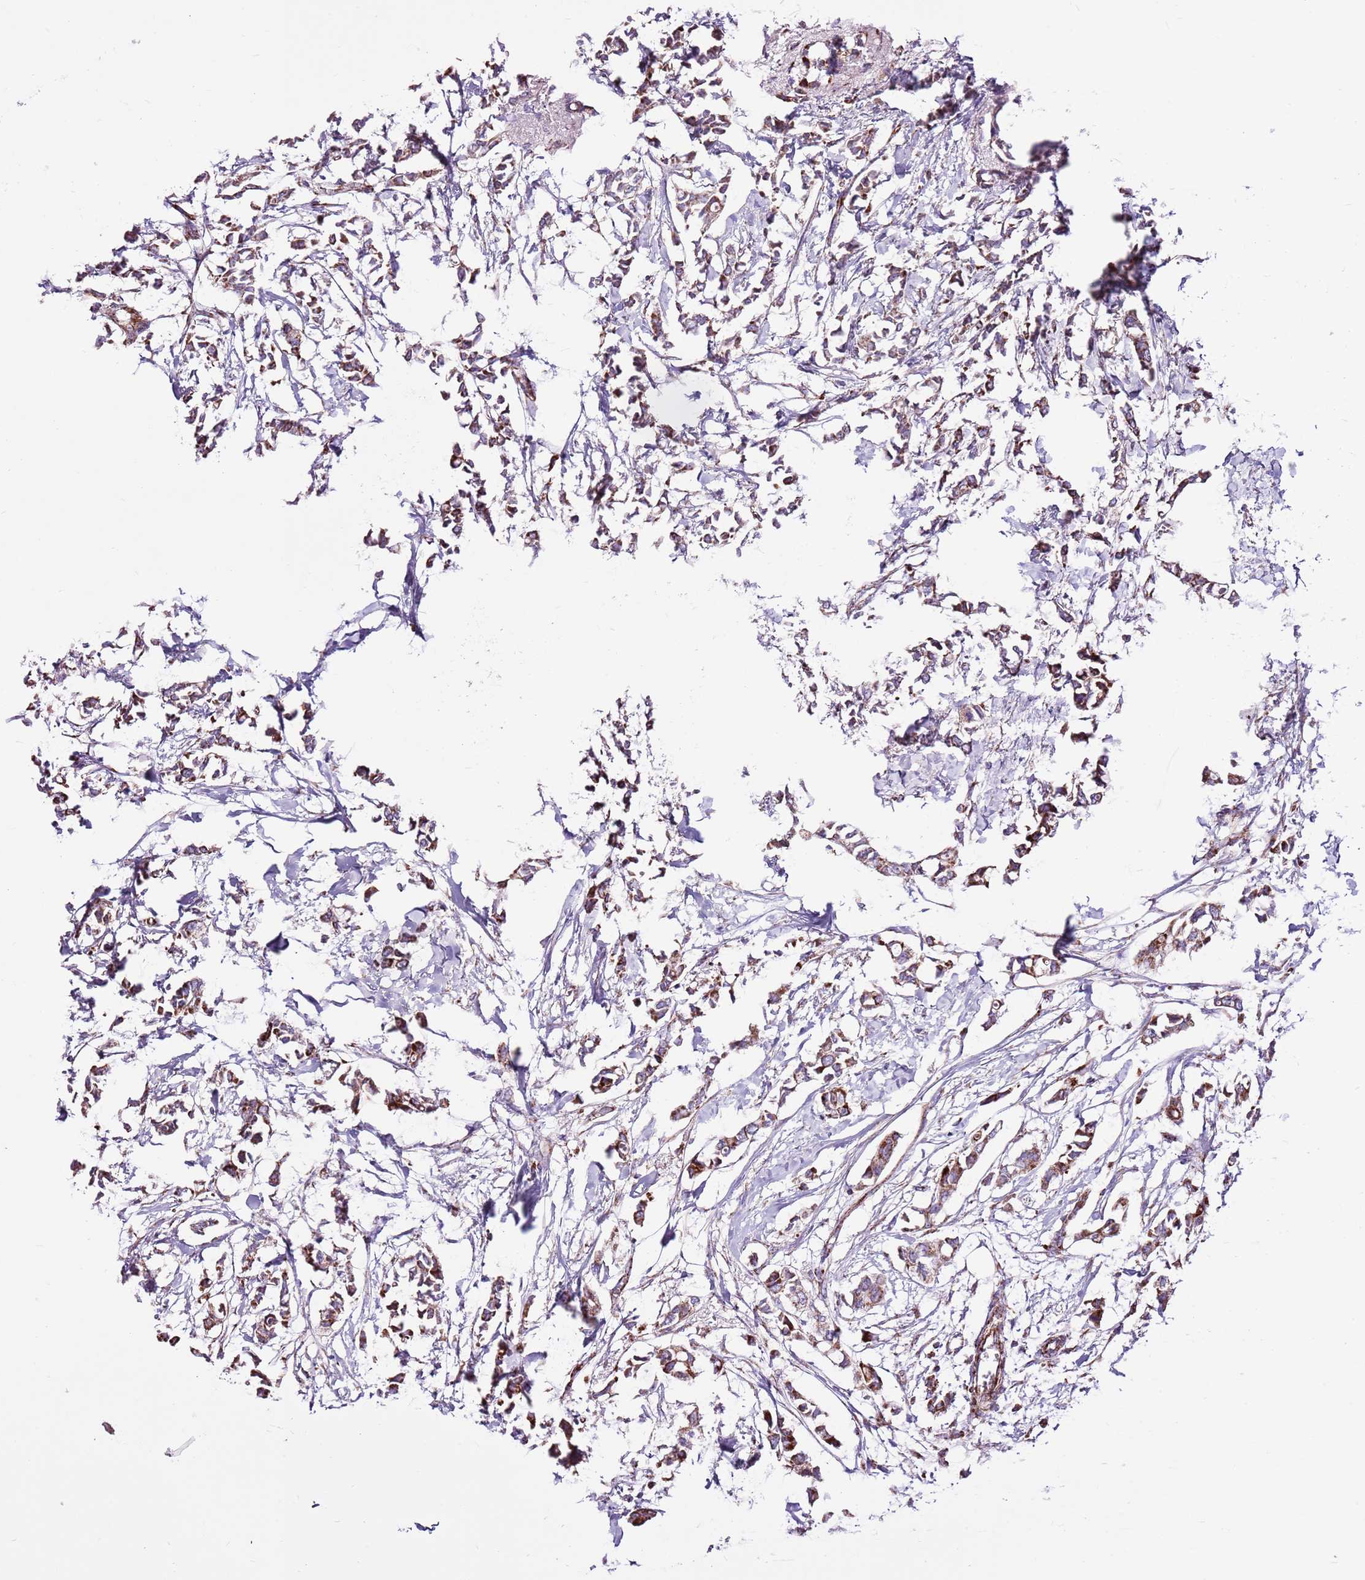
{"staining": {"intensity": "strong", "quantity": ">75%", "location": "cytoplasmic/membranous"}, "tissue": "breast cancer", "cell_type": "Tumor cells", "image_type": "cancer", "snomed": [{"axis": "morphology", "description": "Duct carcinoma"}, {"axis": "topography", "description": "Breast"}], "caption": "About >75% of tumor cells in human intraductal carcinoma (breast) exhibit strong cytoplasmic/membranous protein staining as visualized by brown immunohistochemical staining.", "gene": "HECTD4", "patient": {"sex": "female", "age": 41}}